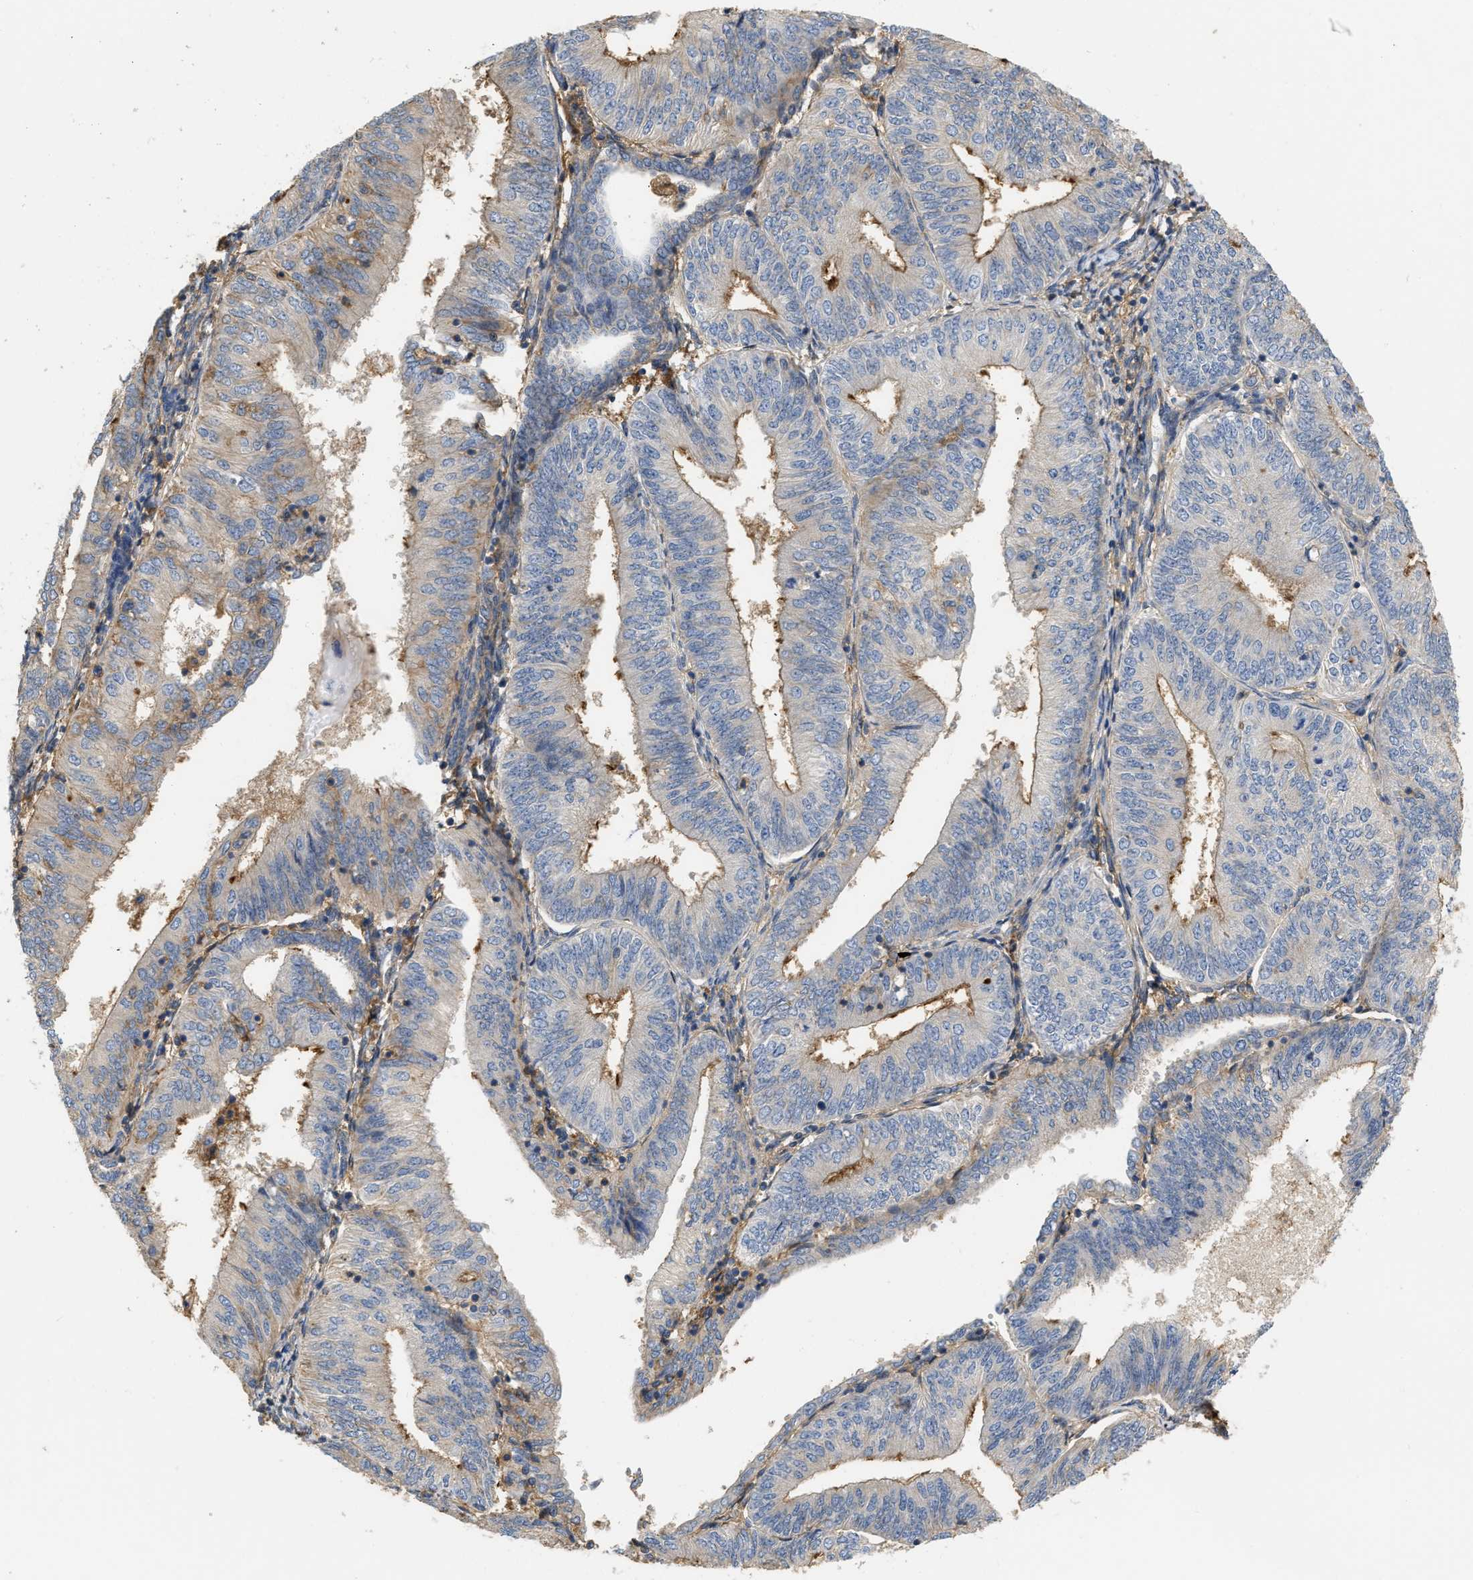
{"staining": {"intensity": "moderate", "quantity": "25%-75%", "location": "cytoplasmic/membranous"}, "tissue": "endometrial cancer", "cell_type": "Tumor cells", "image_type": "cancer", "snomed": [{"axis": "morphology", "description": "Adenocarcinoma, NOS"}, {"axis": "topography", "description": "Endometrium"}], "caption": "The histopathology image shows staining of endometrial cancer (adenocarcinoma), revealing moderate cytoplasmic/membranous protein positivity (brown color) within tumor cells.", "gene": "GNB4", "patient": {"sex": "female", "age": 58}}